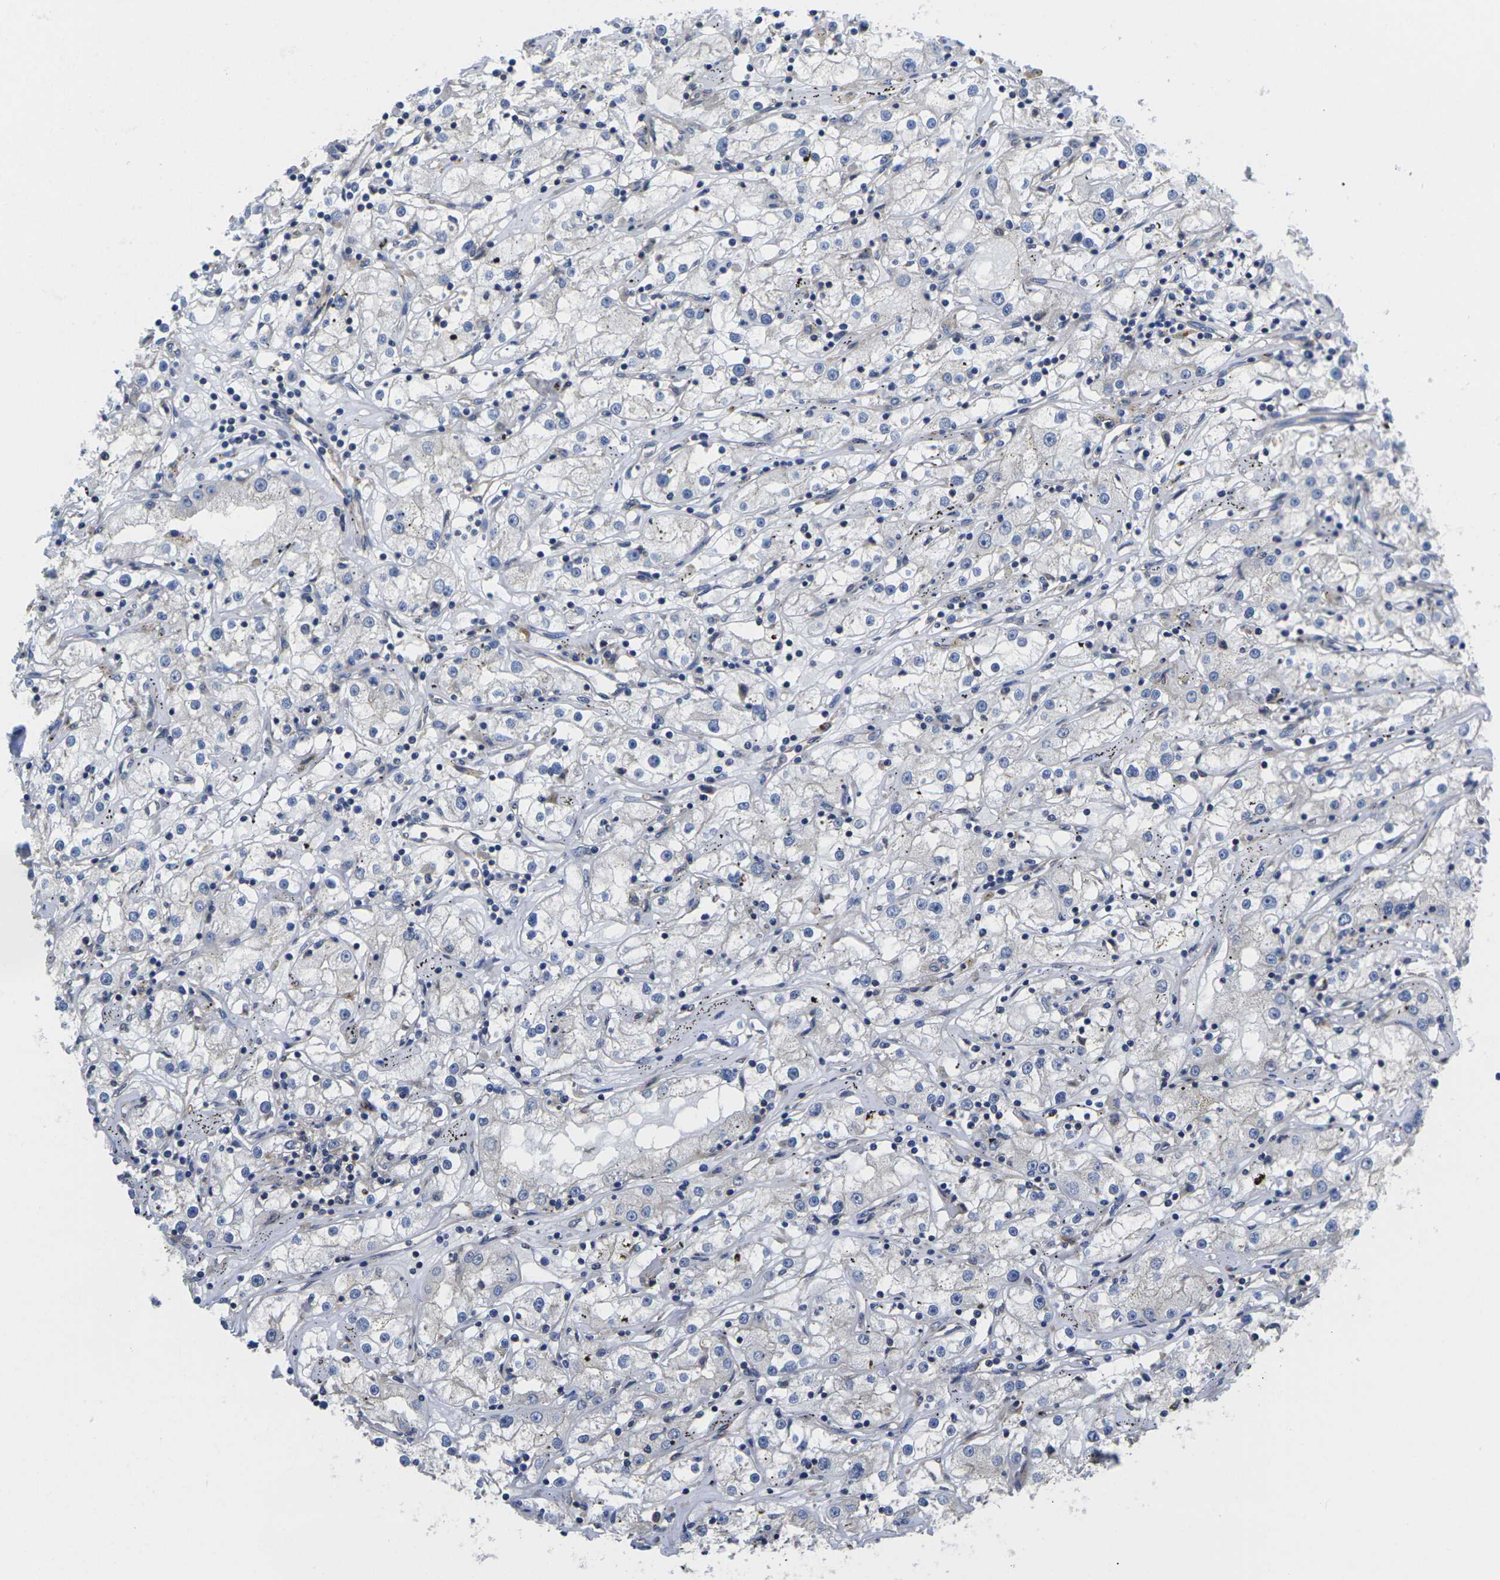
{"staining": {"intensity": "negative", "quantity": "none", "location": "none"}, "tissue": "renal cancer", "cell_type": "Tumor cells", "image_type": "cancer", "snomed": [{"axis": "morphology", "description": "Adenocarcinoma, NOS"}, {"axis": "topography", "description": "Kidney"}], "caption": "There is no significant positivity in tumor cells of renal cancer (adenocarcinoma).", "gene": "TMCC2", "patient": {"sex": "male", "age": 56}}